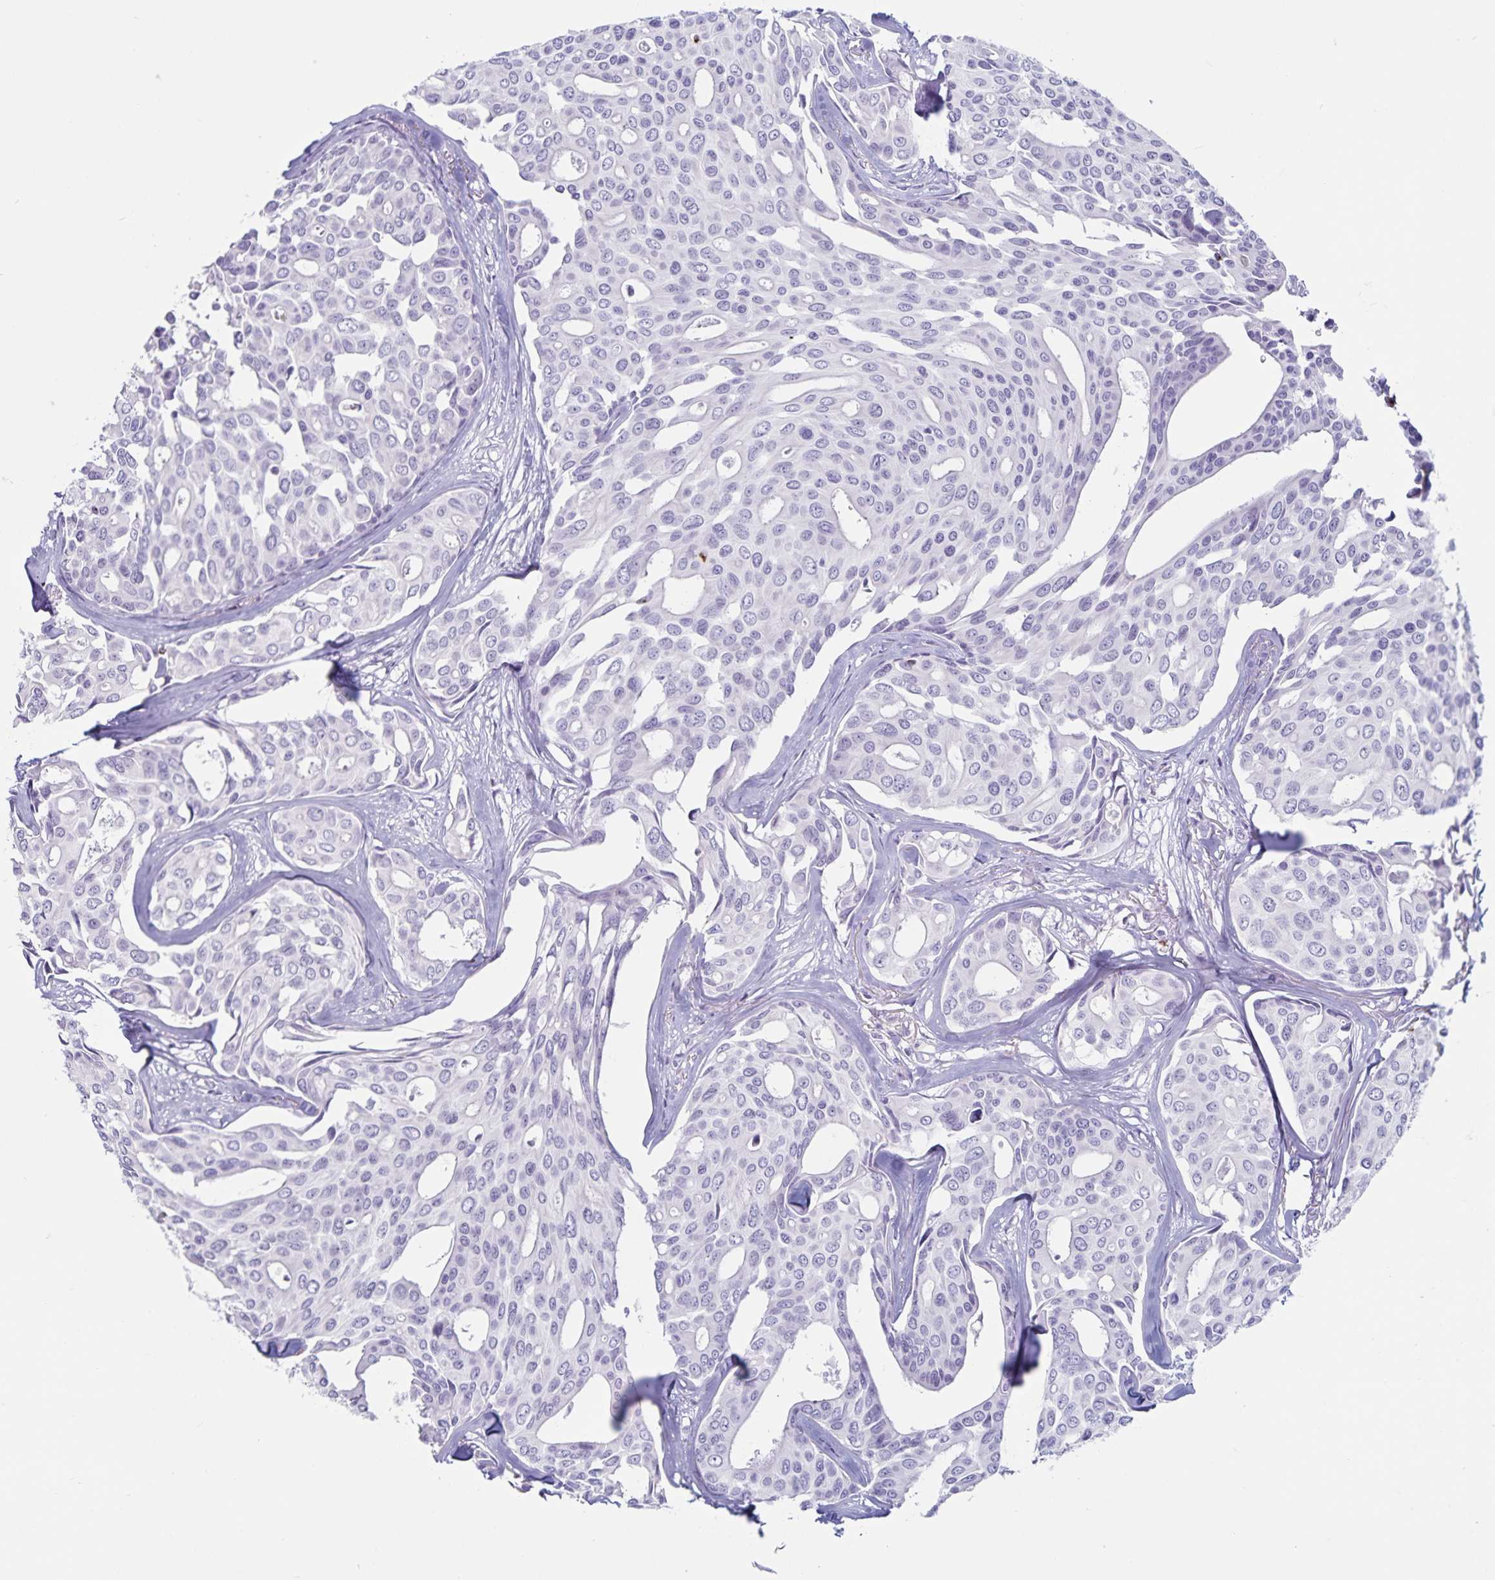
{"staining": {"intensity": "negative", "quantity": "none", "location": "none"}, "tissue": "breast cancer", "cell_type": "Tumor cells", "image_type": "cancer", "snomed": [{"axis": "morphology", "description": "Duct carcinoma"}, {"axis": "topography", "description": "Breast"}], "caption": "DAB immunohistochemical staining of intraductal carcinoma (breast) shows no significant positivity in tumor cells. (DAB (3,3'-diaminobenzidine) IHC with hematoxylin counter stain).", "gene": "GNLY", "patient": {"sex": "female", "age": 54}}